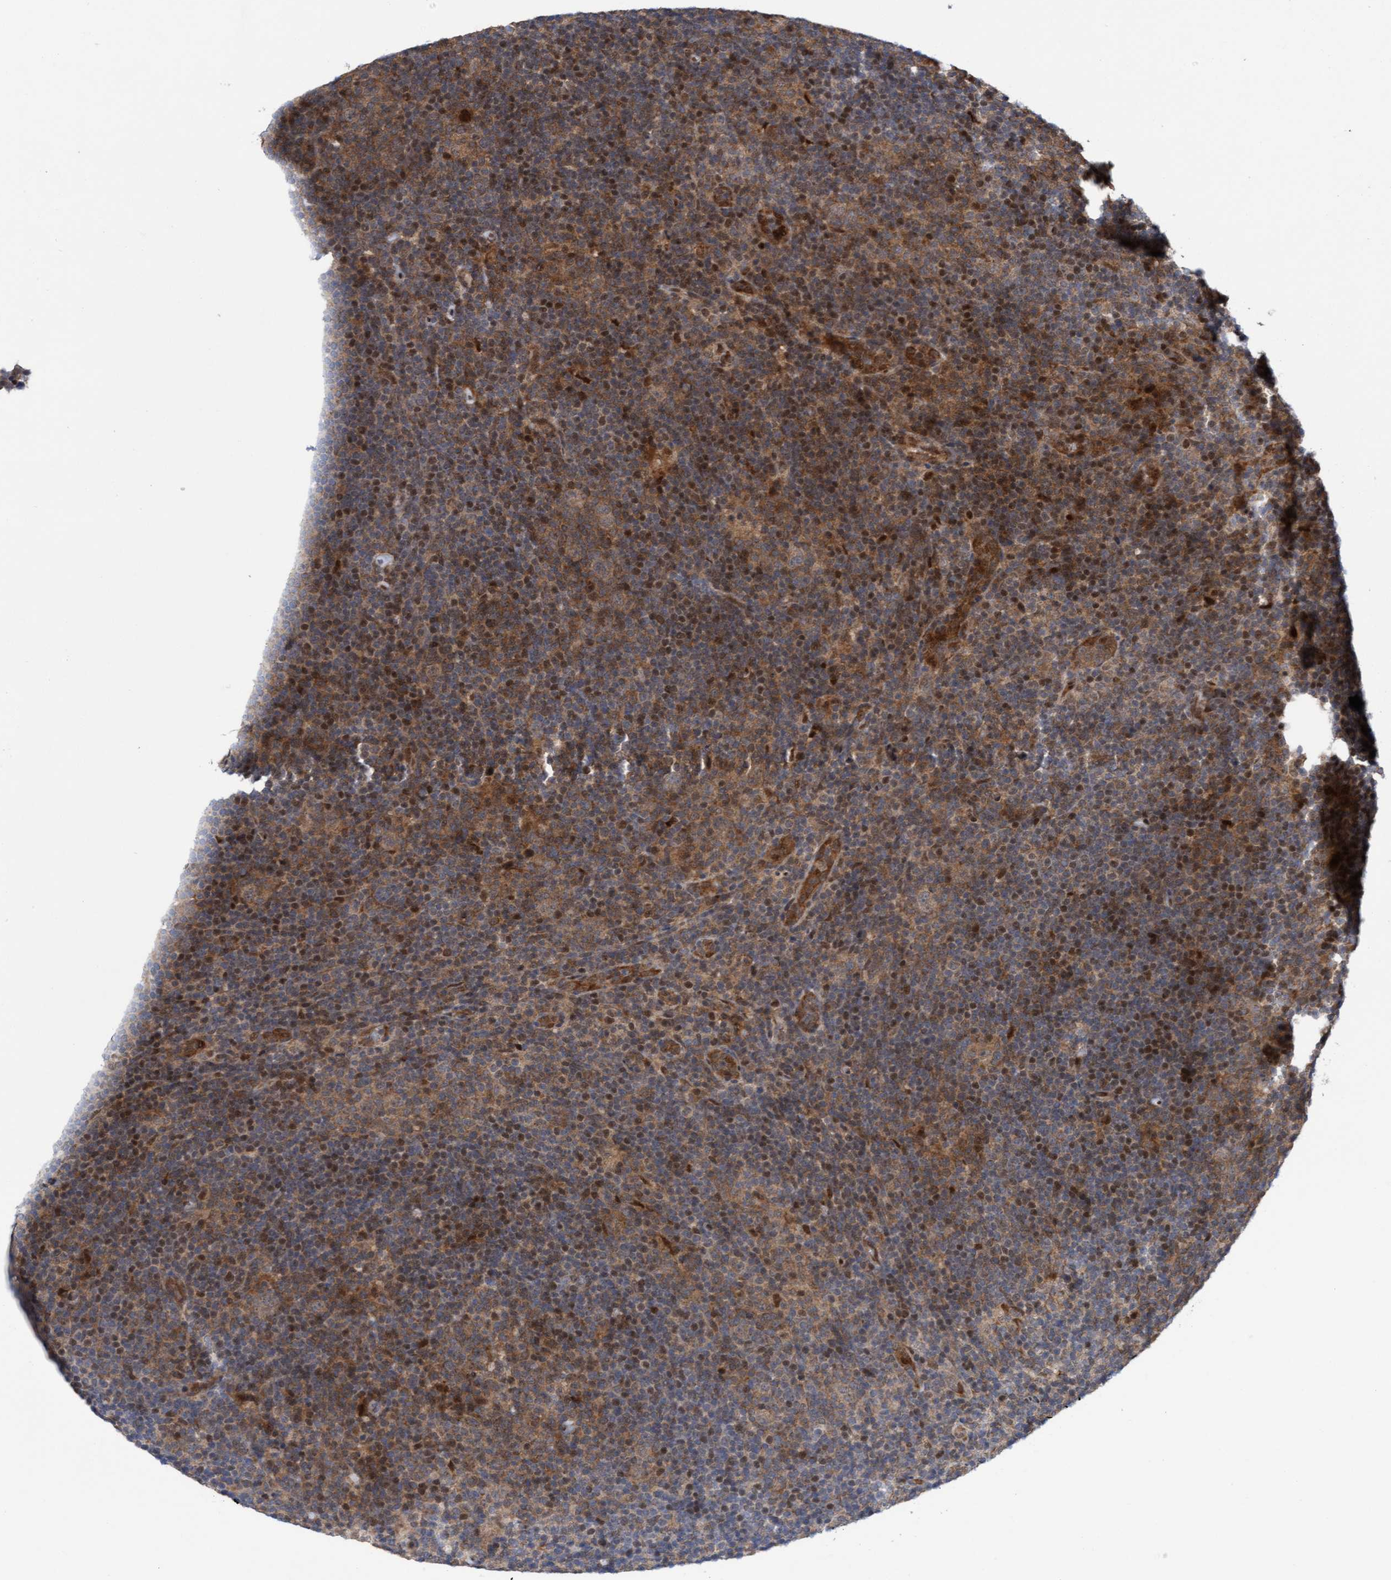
{"staining": {"intensity": "weak", "quantity": ">75%", "location": "cytoplasmic/membranous"}, "tissue": "lymphoma", "cell_type": "Tumor cells", "image_type": "cancer", "snomed": [{"axis": "morphology", "description": "Hodgkin's disease, NOS"}, {"axis": "topography", "description": "Lymph node"}], "caption": "Tumor cells demonstrate low levels of weak cytoplasmic/membranous positivity in approximately >75% of cells in human Hodgkin's disease.", "gene": "ITFG1", "patient": {"sex": "female", "age": 57}}